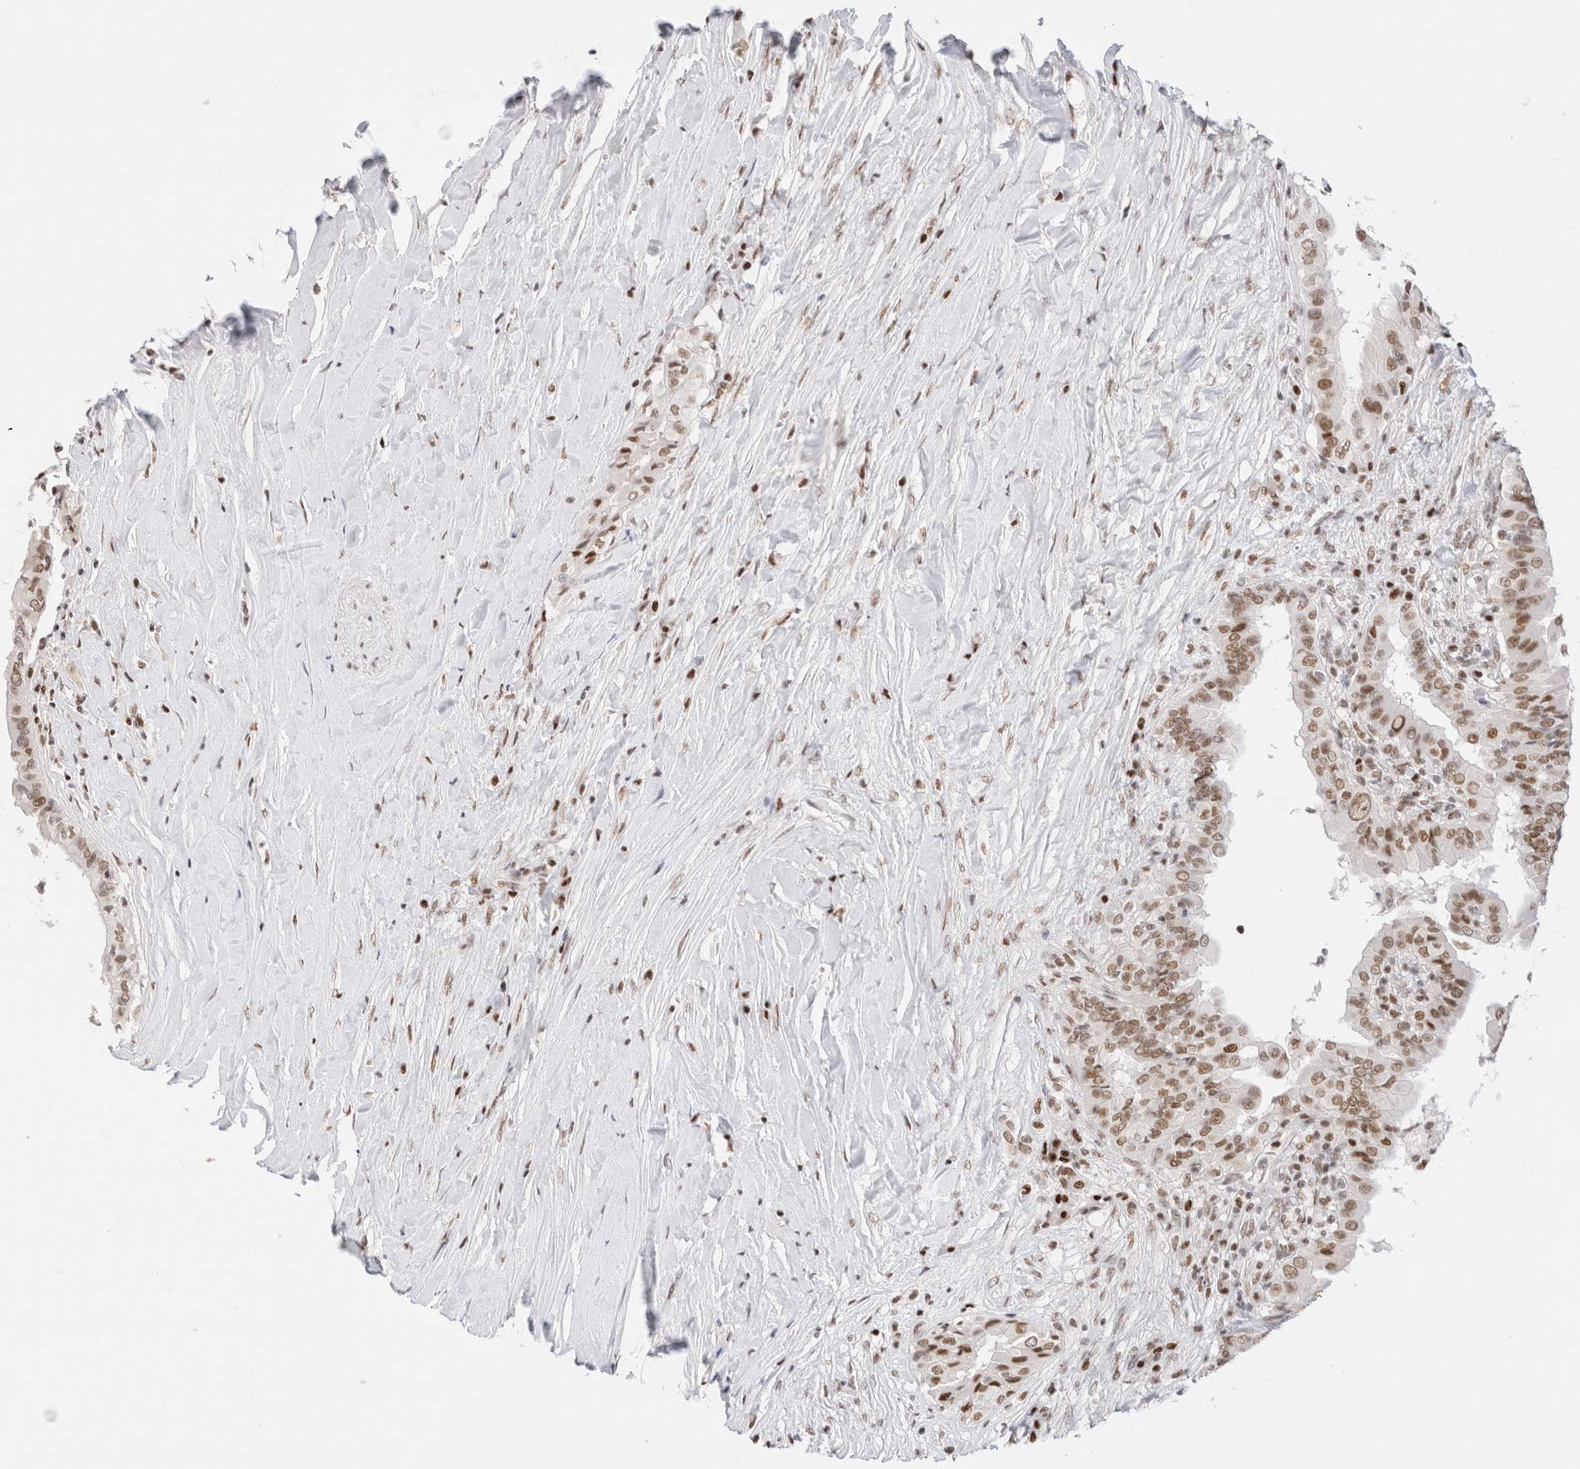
{"staining": {"intensity": "moderate", "quantity": ">75%", "location": "nuclear"}, "tissue": "thyroid cancer", "cell_type": "Tumor cells", "image_type": "cancer", "snomed": [{"axis": "morphology", "description": "Papillary adenocarcinoma, NOS"}, {"axis": "topography", "description": "Thyroid gland"}], "caption": "A histopathology image of papillary adenocarcinoma (thyroid) stained for a protein shows moderate nuclear brown staining in tumor cells.", "gene": "ZNF282", "patient": {"sex": "male", "age": 33}}